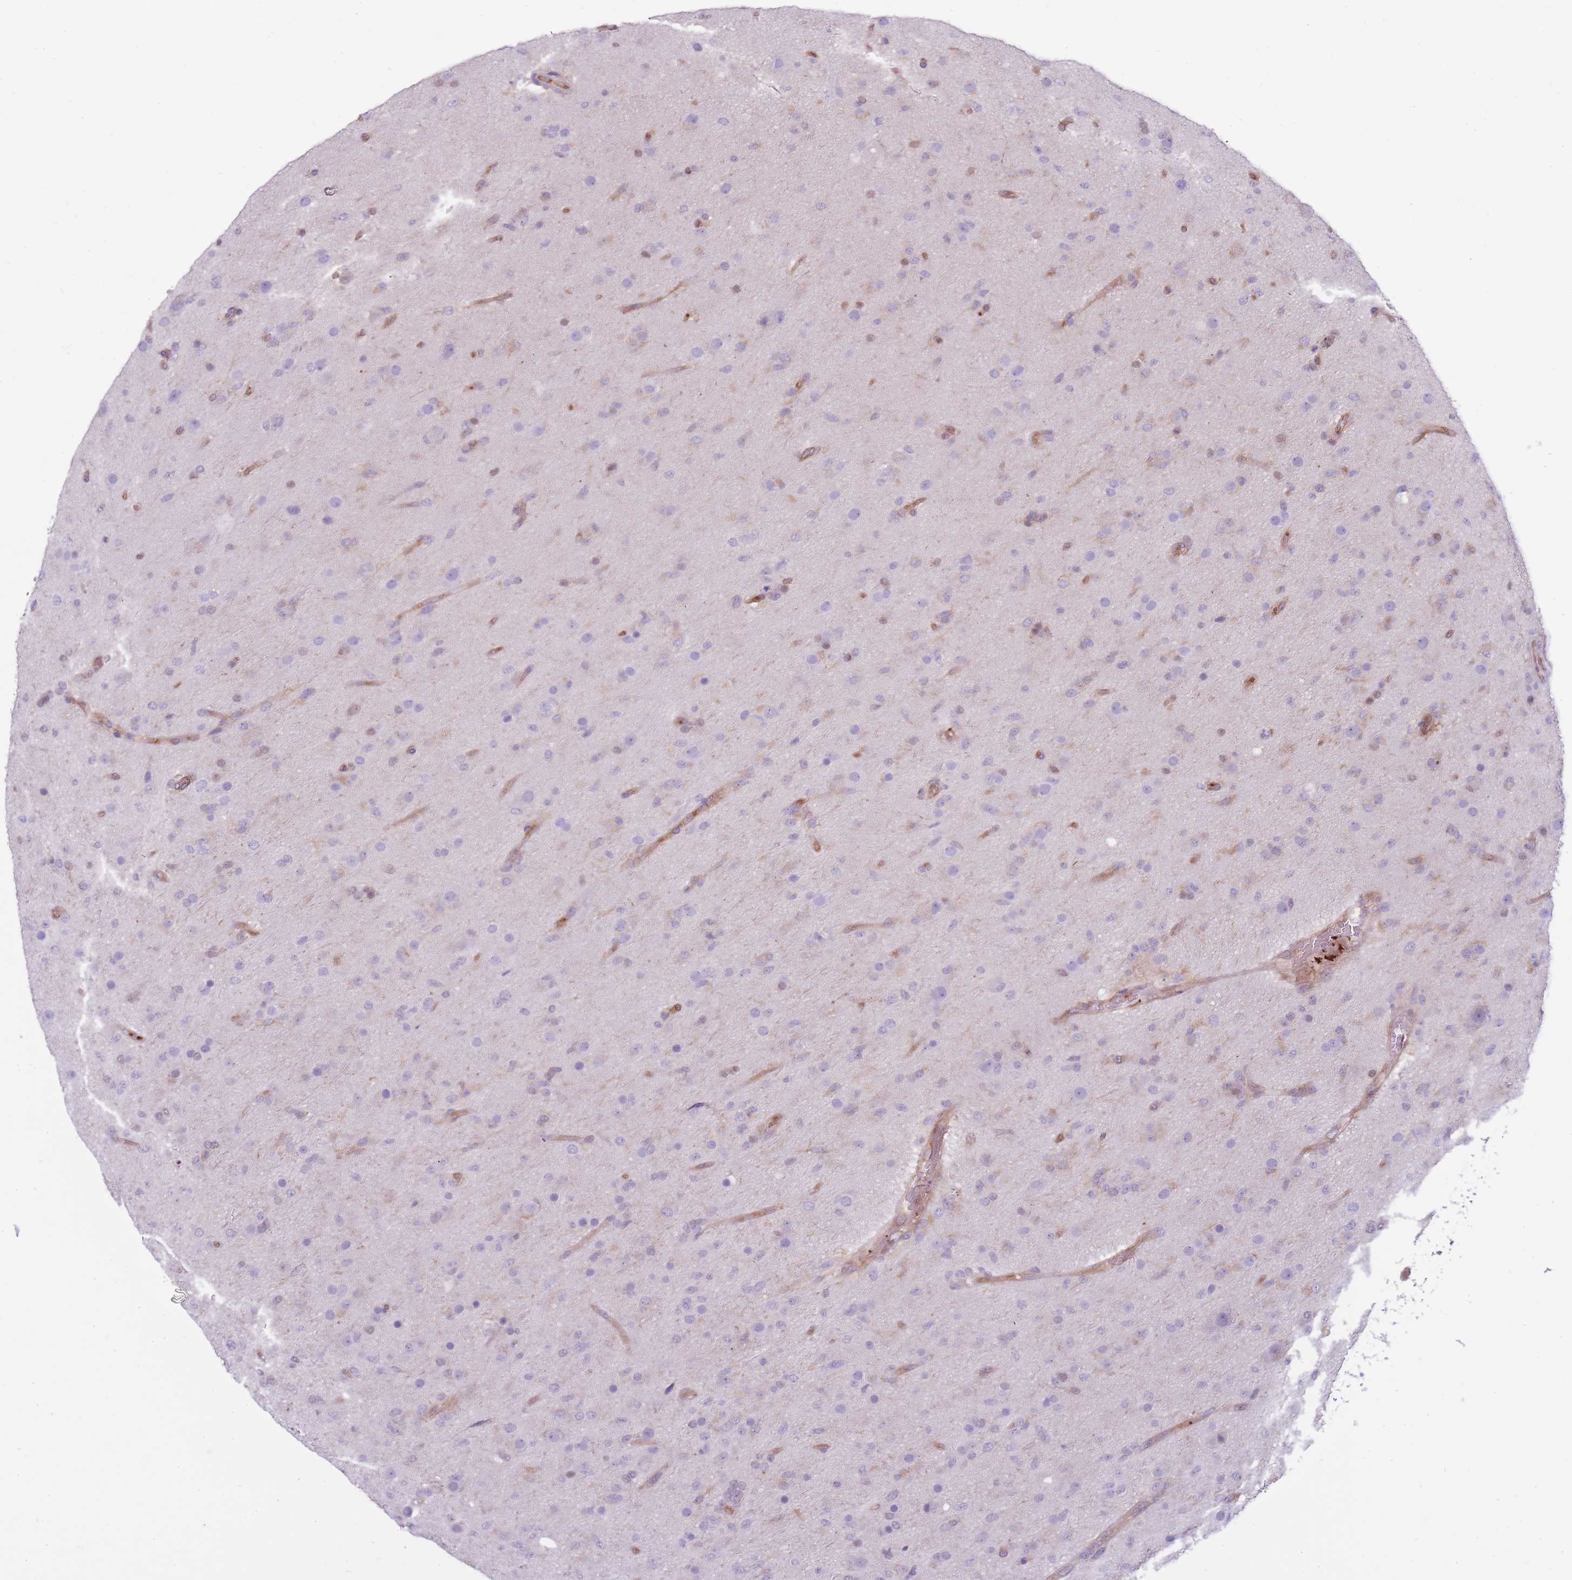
{"staining": {"intensity": "negative", "quantity": "none", "location": "none"}, "tissue": "glioma", "cell_type": "Tumor cells", "image_type": "cancer", "snomed": [{"axis": "morphology", "description": "Glioma, malignant, Low grade"}, {"axis": "topography", "description": "Brain"}], "caption": "IHC micrograph of neoplastic tissue: human malignant low-grade glioma stained with DAB (3,3'-diaminobenzidine) reveals no significant protein expression in tumor cells.", "gene": "NDST2", "patient": {"sex": "male", "age": 65}}